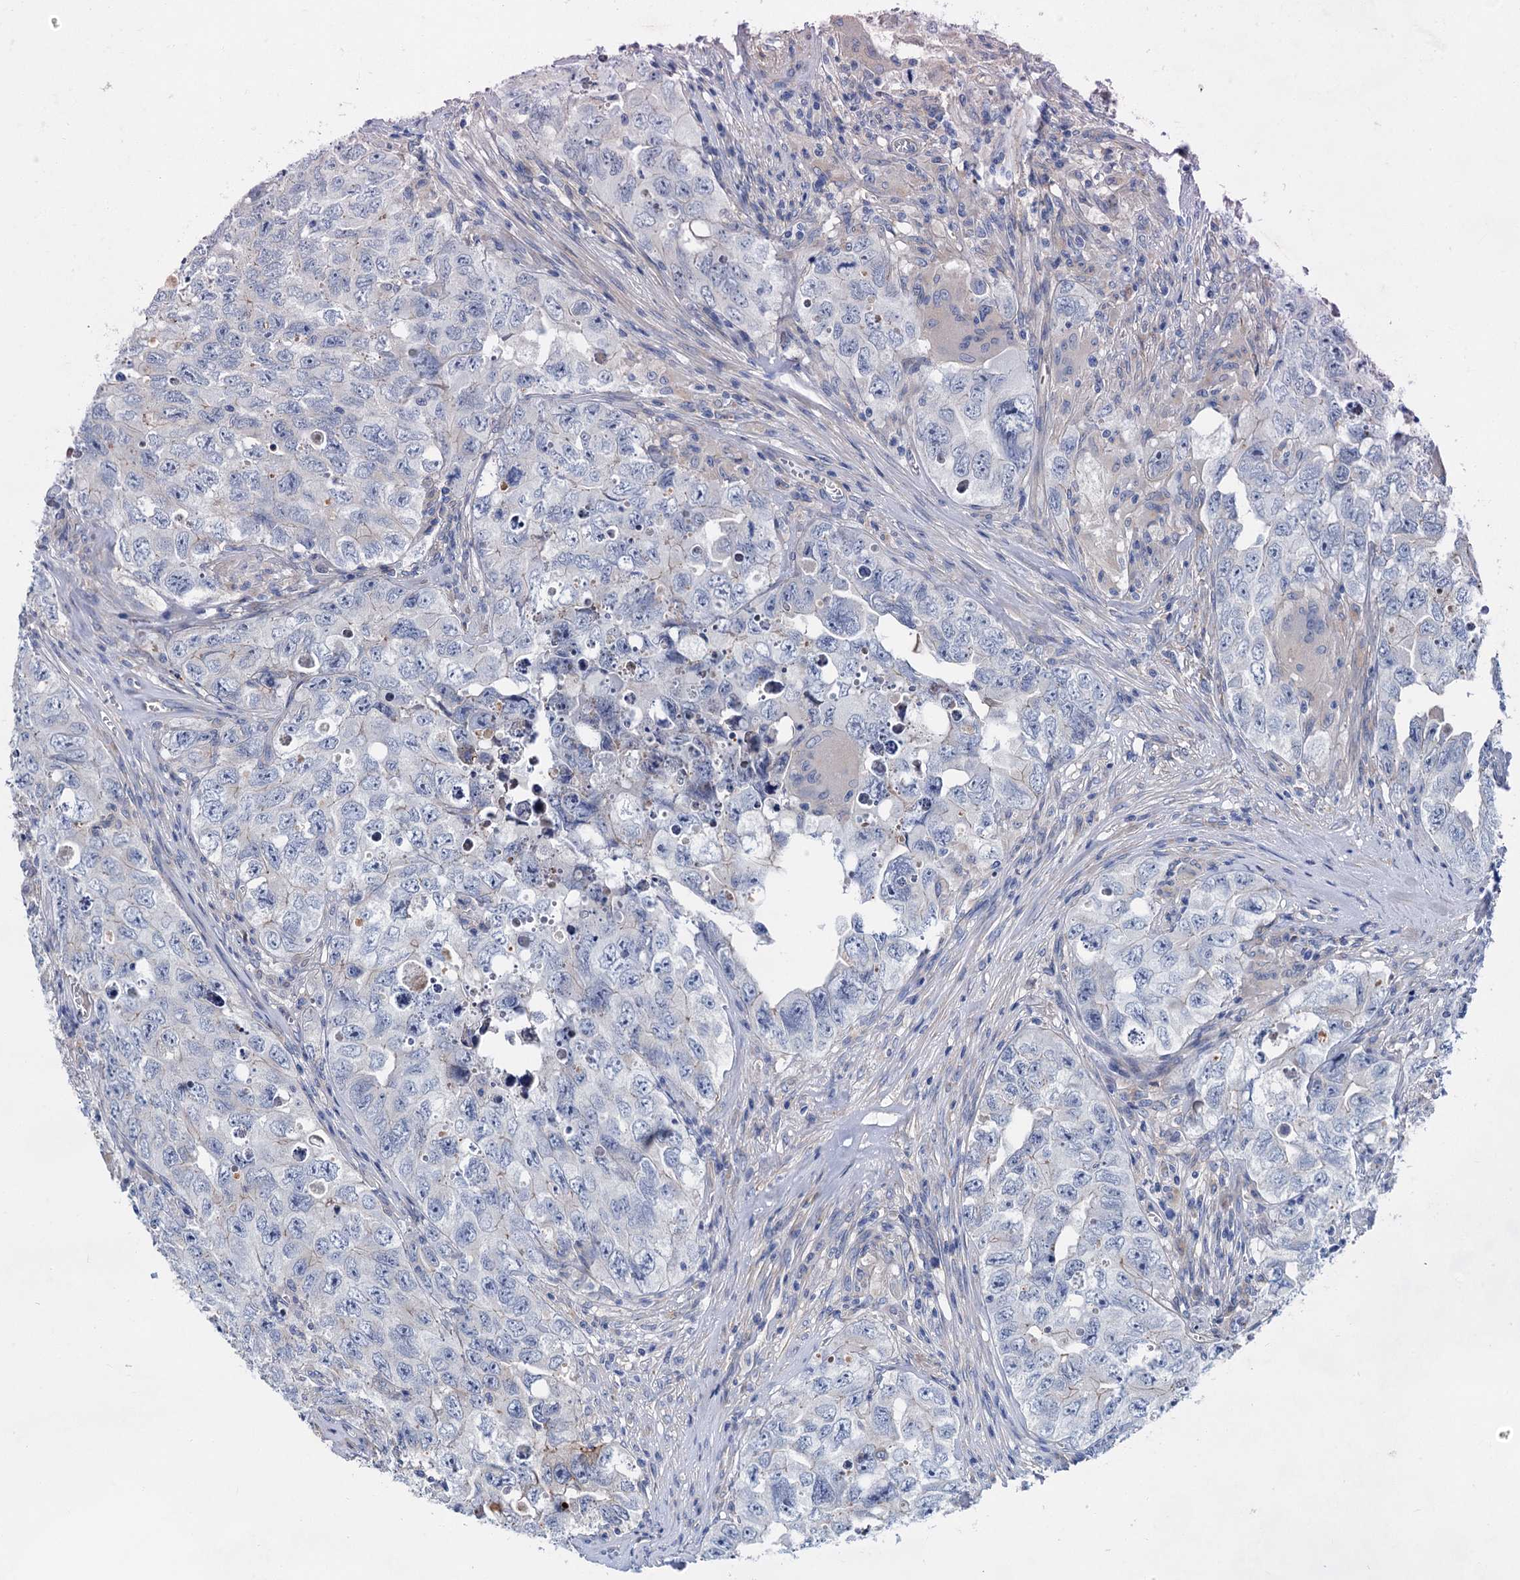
{"staining": {"intensity": "negative", "quantity": "none", "location": "none"}, "tissue": "testis cancer", "cell_type": "Tumor cells", "image_type": "cancer", "snomed": [{"axis": "morphology", "description": "Seminoma, NOS"}, {"axis": "morphology", "description": "Carcinoma, Embryonal, NOS"}, {"axis": "topography", "description": "Testis"}], "caption": "A high-resolution micrograph shows IHC staining of testis cancer, which exhibits no significant positivity in tumor cells. The staining is performed using DAB (3,3'-diaminobenzidine) brown chromogen with nuclei counter-stained in using hematoxylin.", "gene": "GPR155", "patient": {"sex": "male", "age": 43}}